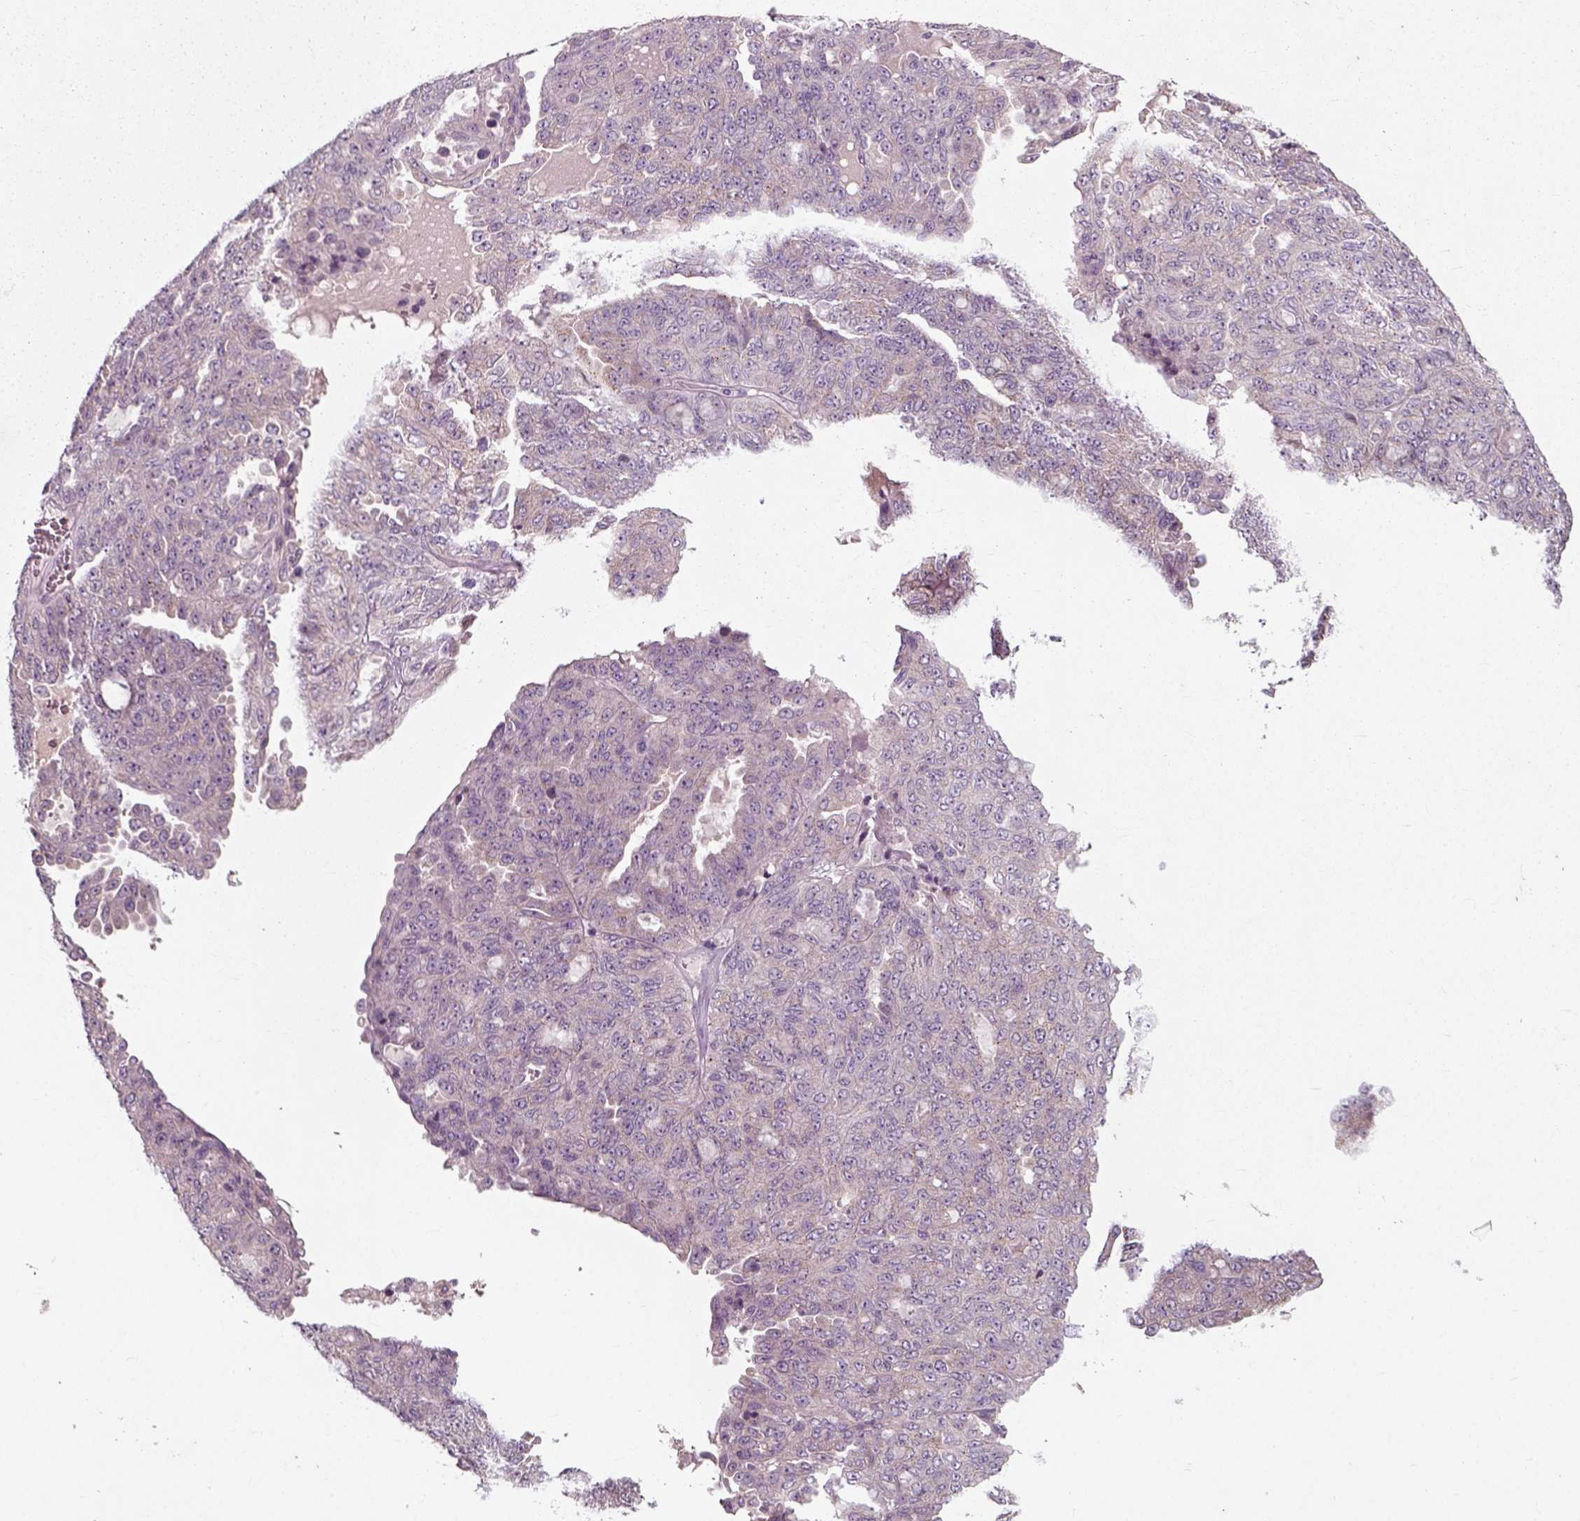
{"staining": {"intensity": "weak", "quantity": "25%-75%", "location": "cytoplasmic/membranous"}, "tissue": "ovarian cancer", "cell_type": "Tumor cells", "image_type": "cancer", "snomed": [{"axis": "morphology", "description": "Cystadenocarcinoma, serous, NOS"}, {"axis": "topography", "description": "Ovary"}], "caption": "Immunohistochemistry (IHC) (DAB (3,3'-diaminobenzidine)) staining of serous cystadenocarcinoma (ovarian) displays weak cytoplasmic/membranous protein expression in about 25%-75% of tumor cells.", "gene": "RND2", "patient": {"sex": "female", "age": 71}}